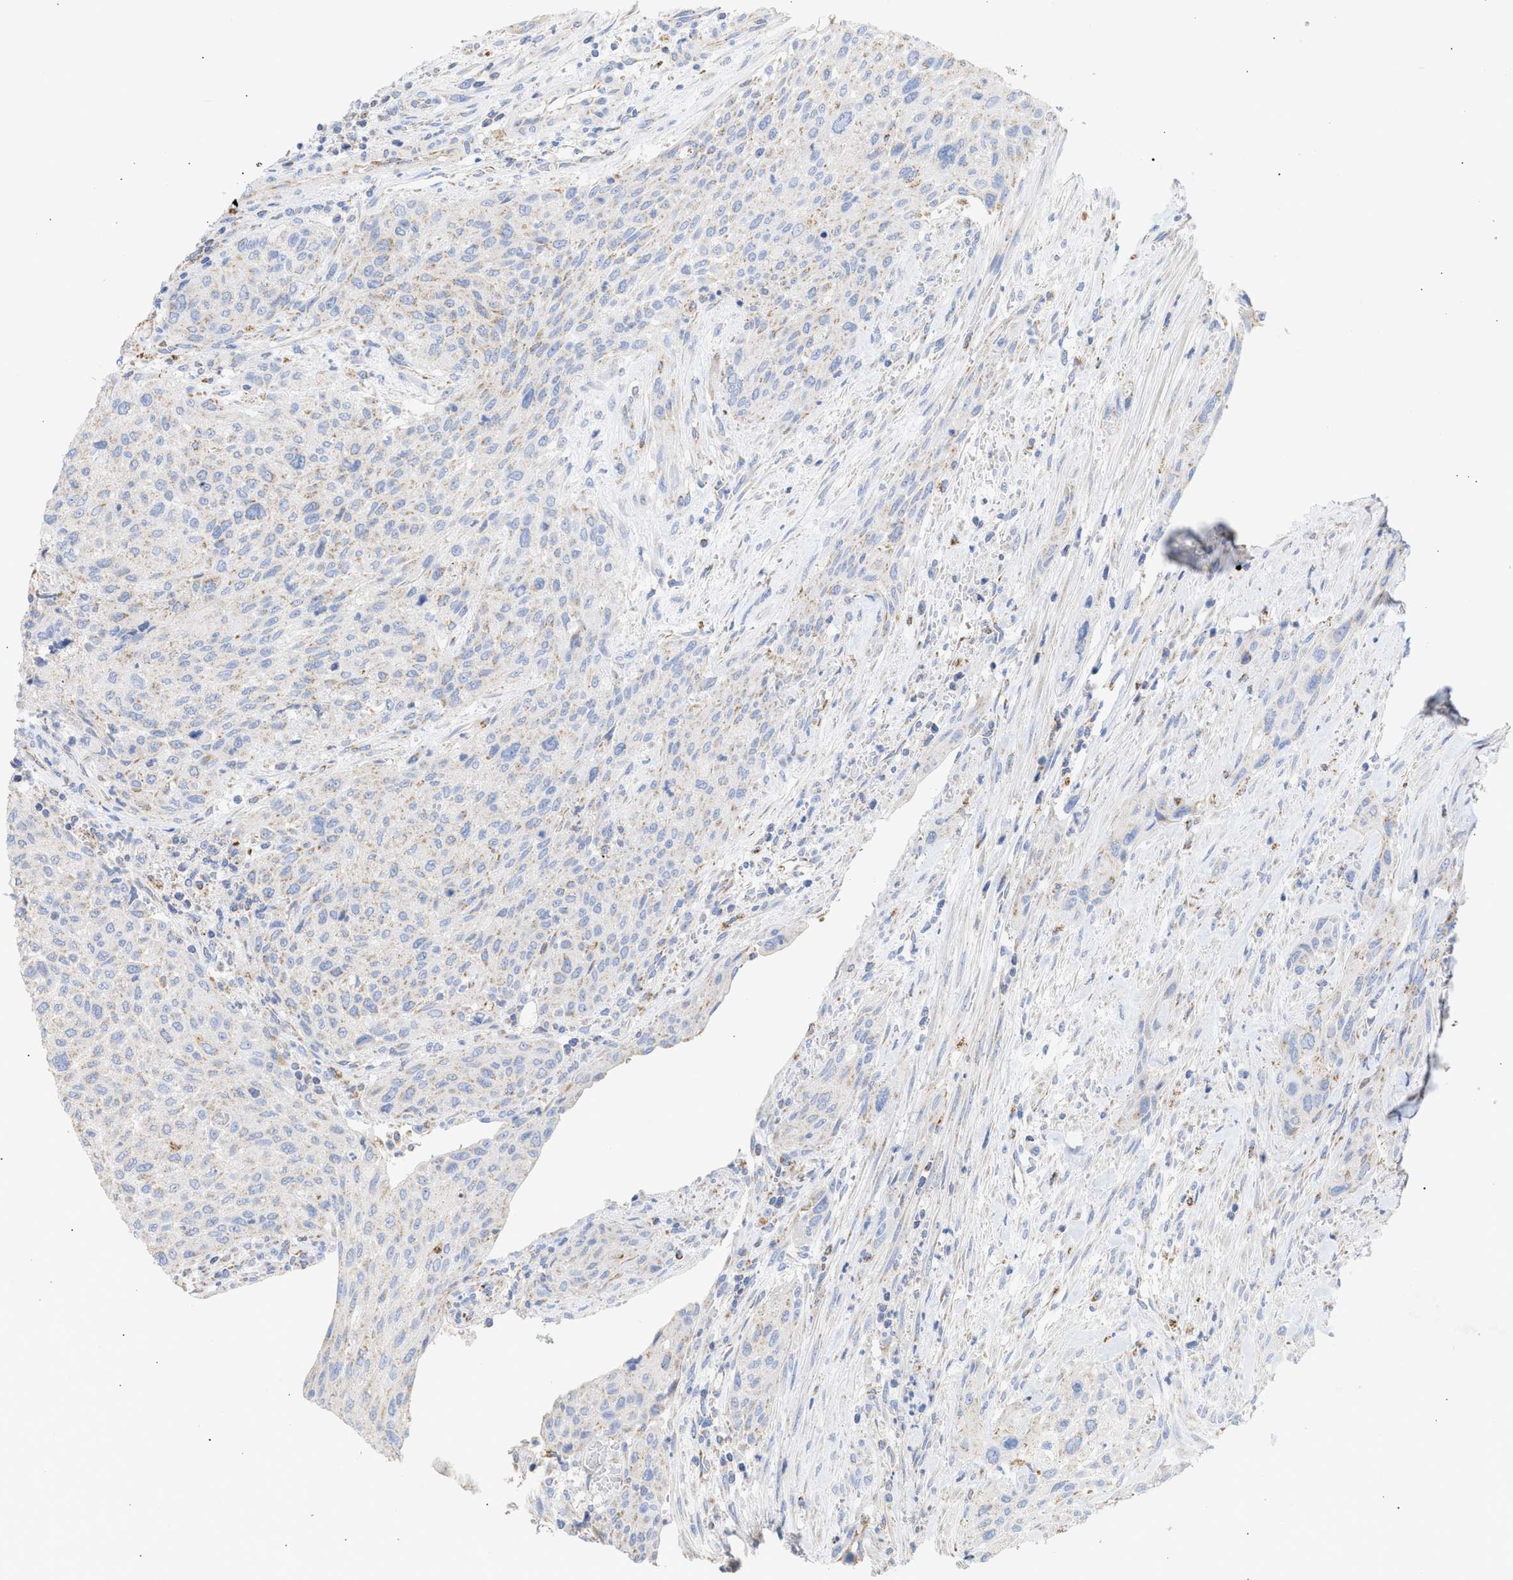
{"staining": {"intensity": "weak", "quantity": "<25%", "location": "cytoplasmic/membranous"}, "tissue": "urothelial cancer", "cell_type": "Tumor cells", "image_type": "cancer", "snomed": [{"axis": "morphology", "description": "Urothelial carcinoma, Low grade"}, {"axis": "morphology", "description": "Urothelial carcinoma, High grade"}, {"axis": "topography", "description": "Urinary bladder"}], "caption": "IHC histopathology image of human high-grade urothelial carcinoma stained for a protein (brown), which displays no staining in tumor cells. (DAB (3,3'-diaminobenzidine) IHC, high magnification).", "gene": "ACOT13", "patient": {"sex": "male", "age": 35}}